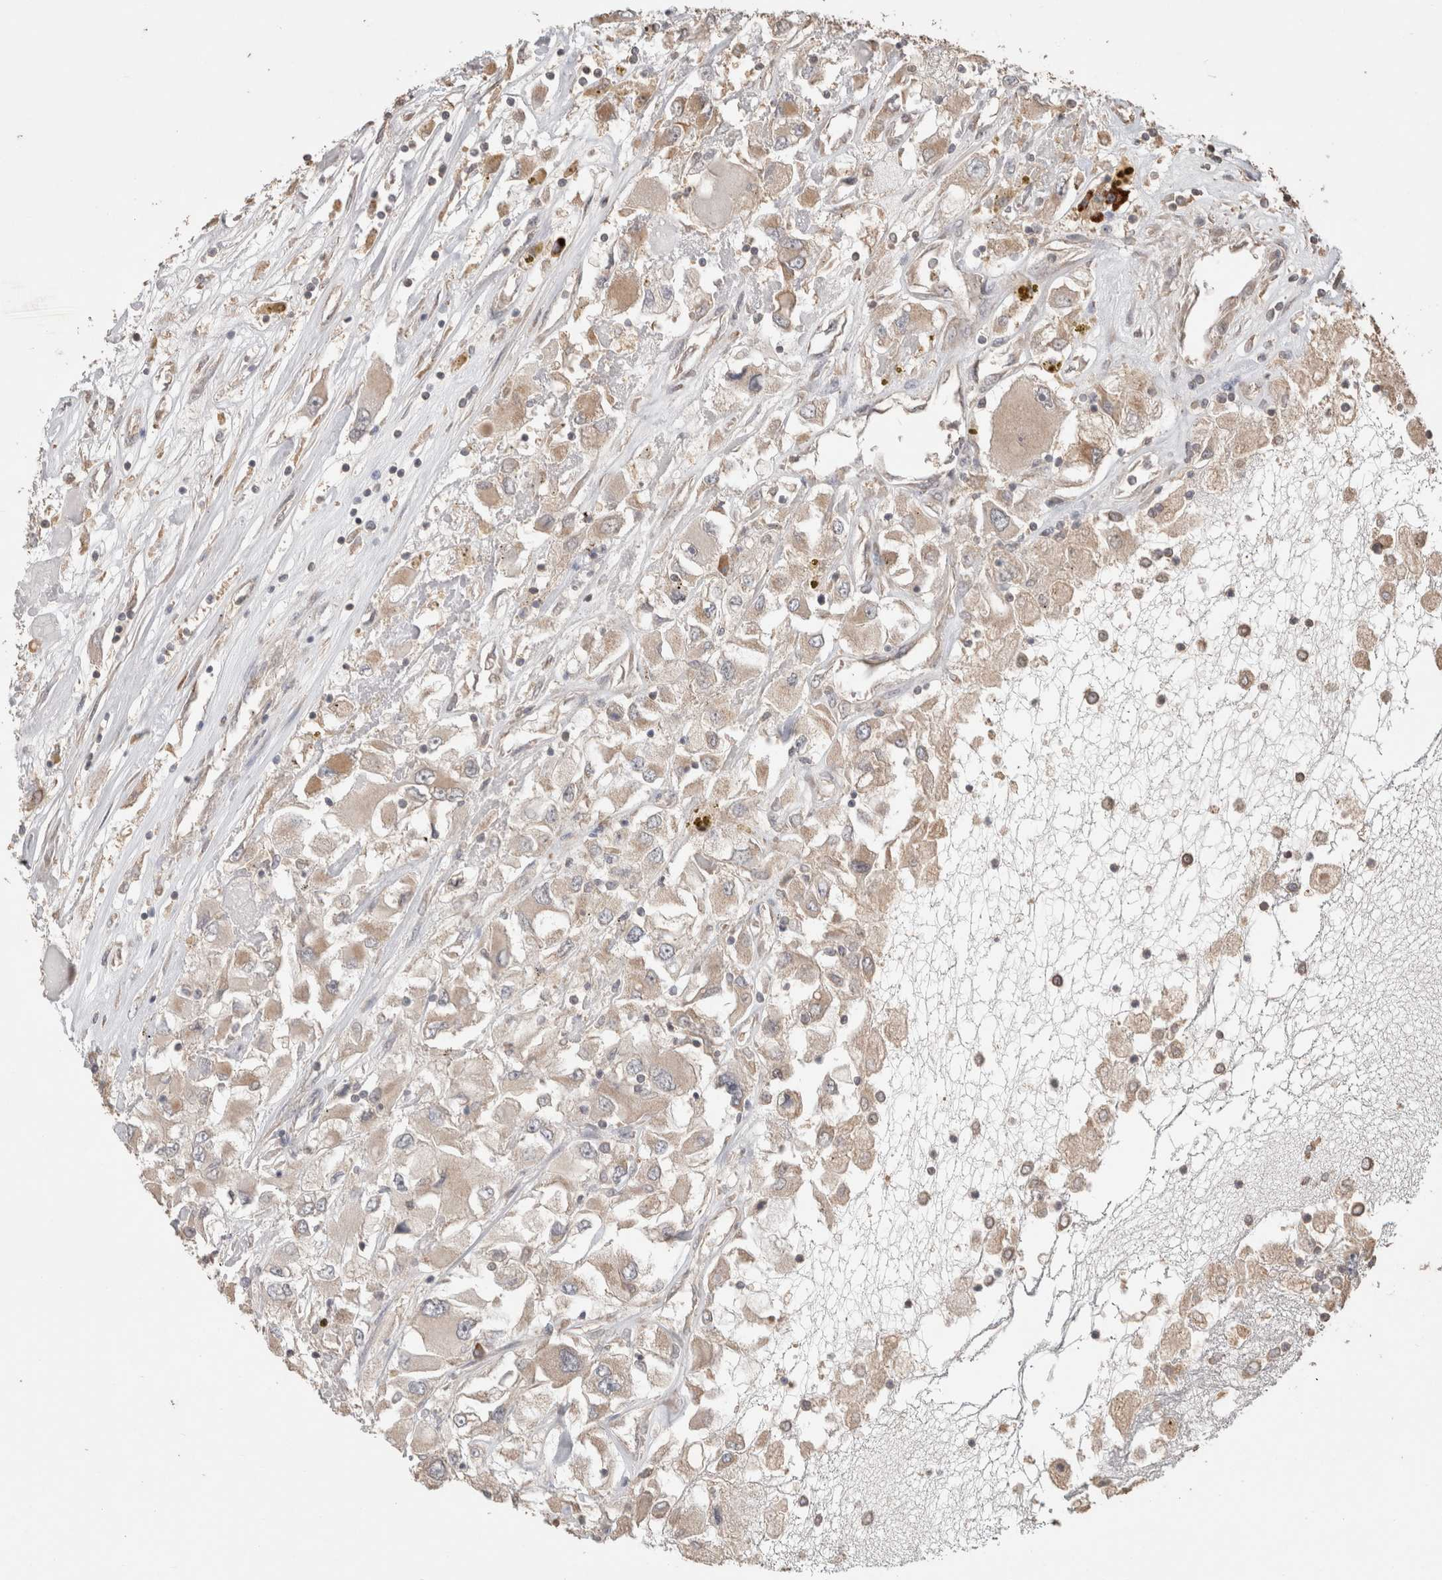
{"staining": {"intensity": "weak", "quantity": "25%-75%", "location": "cytoplasmic/membranous"}, "tissue": "renal cancer", "cell_type": "Tumor cells", "image_type": "cancer", "snomed": [{"axis": "morphology", "description": "Adenocarcinoma, NOS"}, {"axis": "topography", "description": "Kidney"}], "caption": "This photomicrograph shows renal cancer stained with immunohistochemistry (IHC) to label a protein in brown. The cytoplasmic/membranous of tumor cells show weak positivity for the protein. Nuclei are counter-stained blue.", "gene": "HROB", "patient": {"sex": "female", "age": 52}}